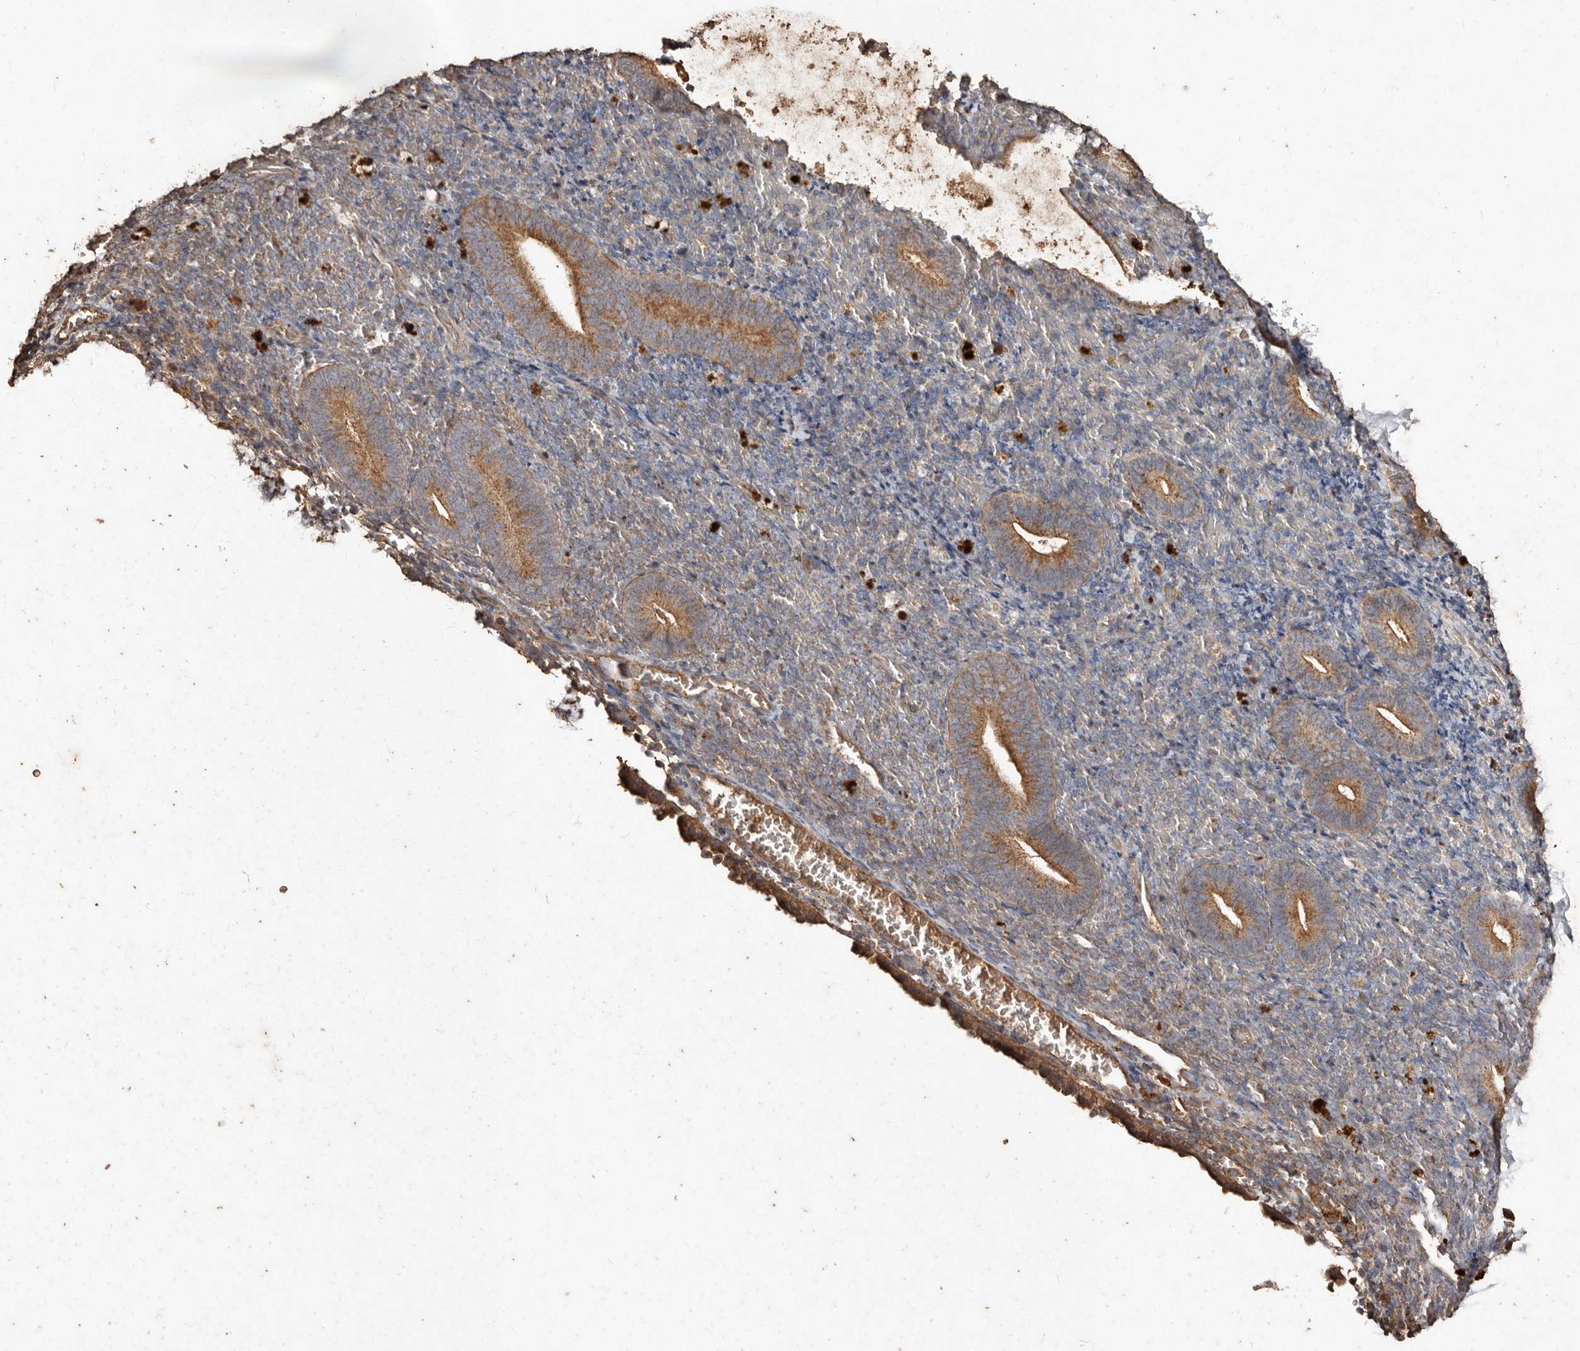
{"staining": {"intensity": "moderate", "quantity": "<25%", "location": "cytoplasmic/membranous"}, "tissue": "endometrium", "cell_type": "Cells in endometrial stroma", "image_type": "normal", "snomed": [{"axis": "morphology", "description": "Normal tissue, NOS"}, {"axis": "topography", "description": "Endometrium"}], "caption": "A micrograph showing moderate cytoplasmic/membranous expression in approximately <25% of cells in endometrial stroma in normal endometrium, as visualized by brown immunohistochemical staining.", "gene": "FARS2", "patient": {"sex": "female", "age": 51}}